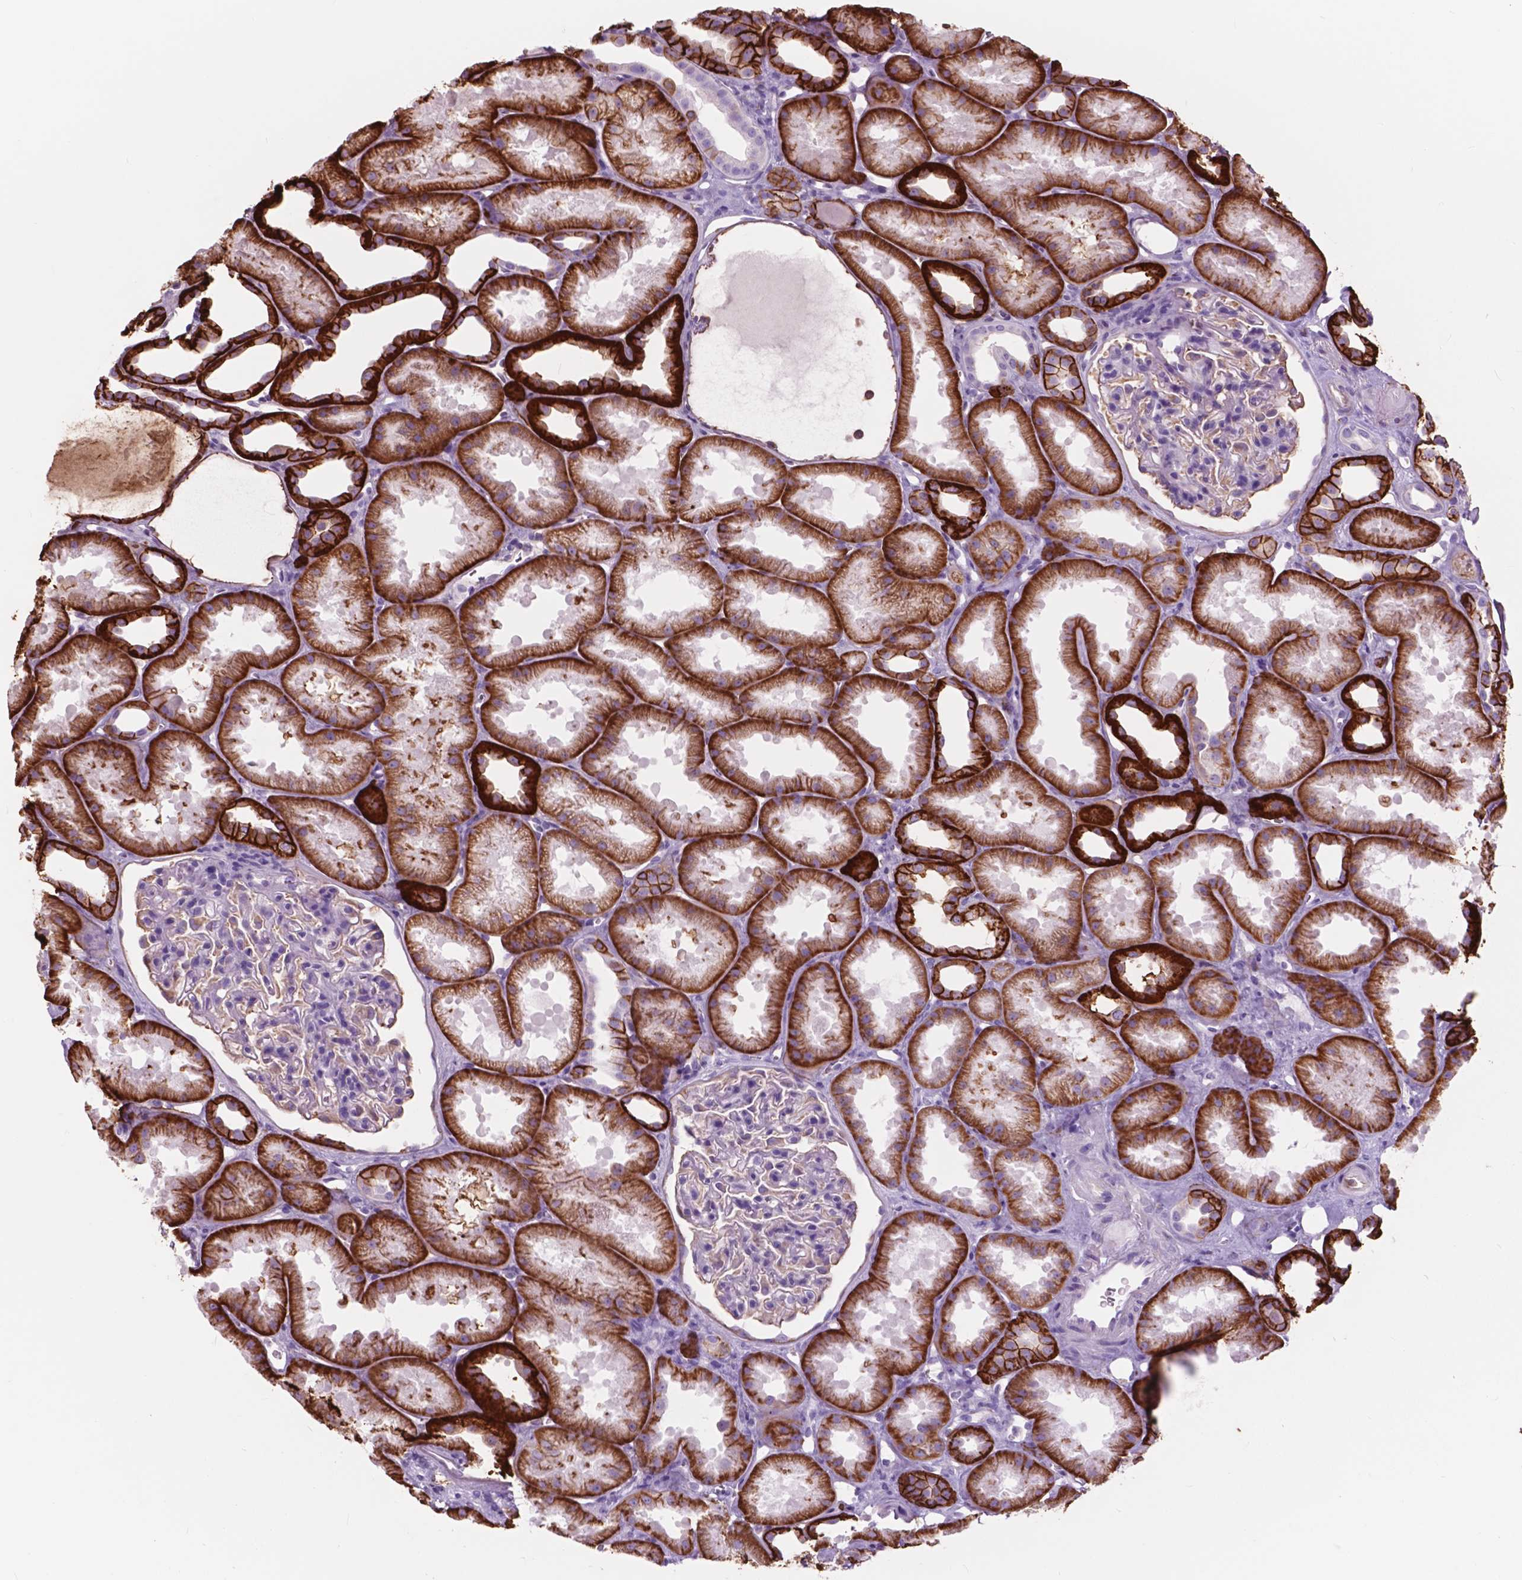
{"staining": {"intensity": "negative", "quantity": "none", "location": "none"}, "tissue": "kidney", "cell_type": "Cells in glomeruli", "image_type": "normal", "snomed": [{"axis": "morphology", "description": "Normal tissue, NOS"}, {"axis": "topography", "description": "Kidney"}], "caption": "High magnification brightfield microscopy of normal kidney stained with DAB (brown) and counterstained with hematoxylin (blue): cells in glomeruli show no significant positivity.", "gene": "FXYD2", "patient": {"sex": "male", "age": 61}}